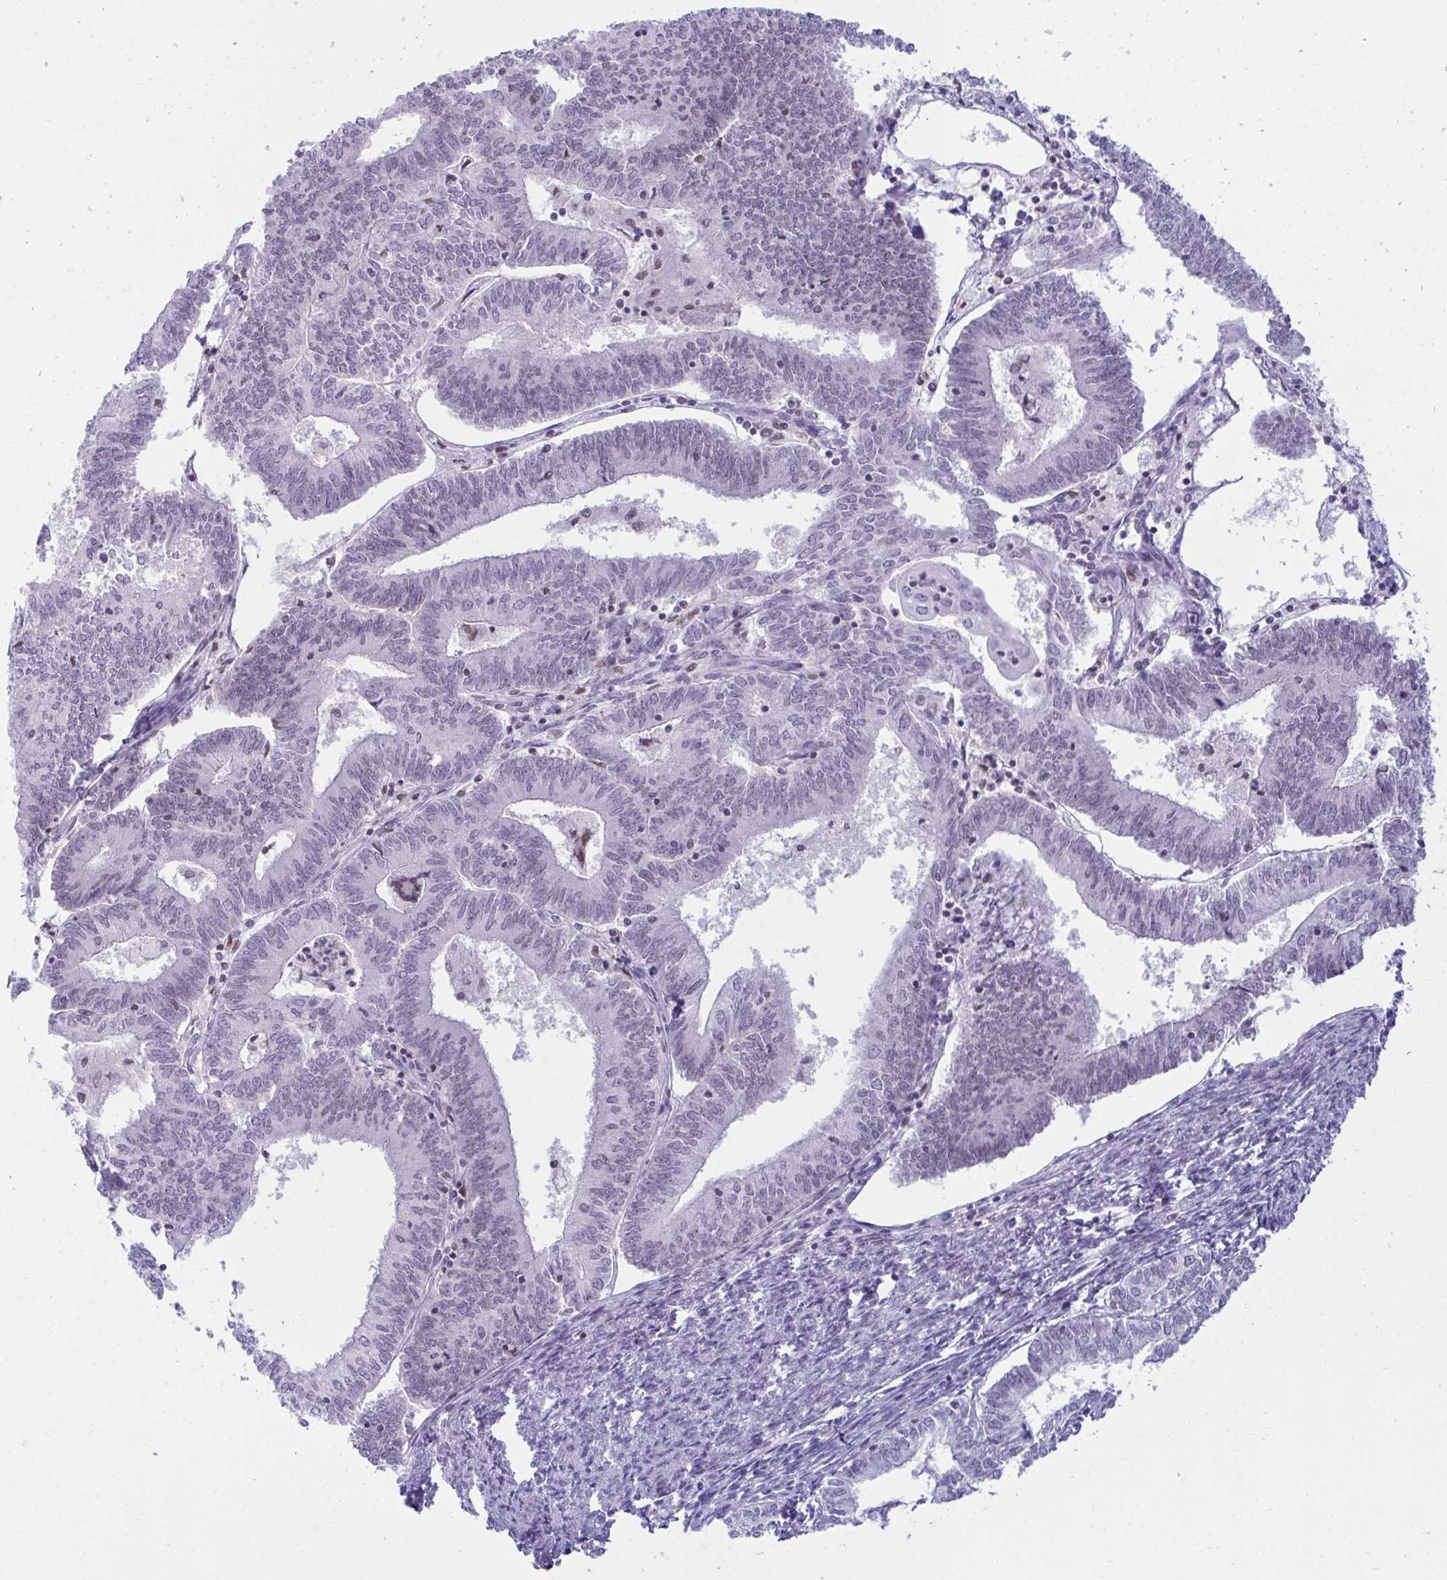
{"staining": {"intensity": "negative", "quantity": "none", "location": "none"}, "tissue": "endometrial cancer", "cell_type": "Tumor cells", "image_type": "cancer", "snomed": [{"axis": "morphology", "description": "Adenocarcinoma, NOS"}, {"axis": "topography", "description": "Endometrium"}], "caption": "Endometrial cancer stained for a protein using immunohistochemistry shows no positivity tumor cells.", "gene": "OR7A5", "patient": {"sex": "female", "age": 61}}